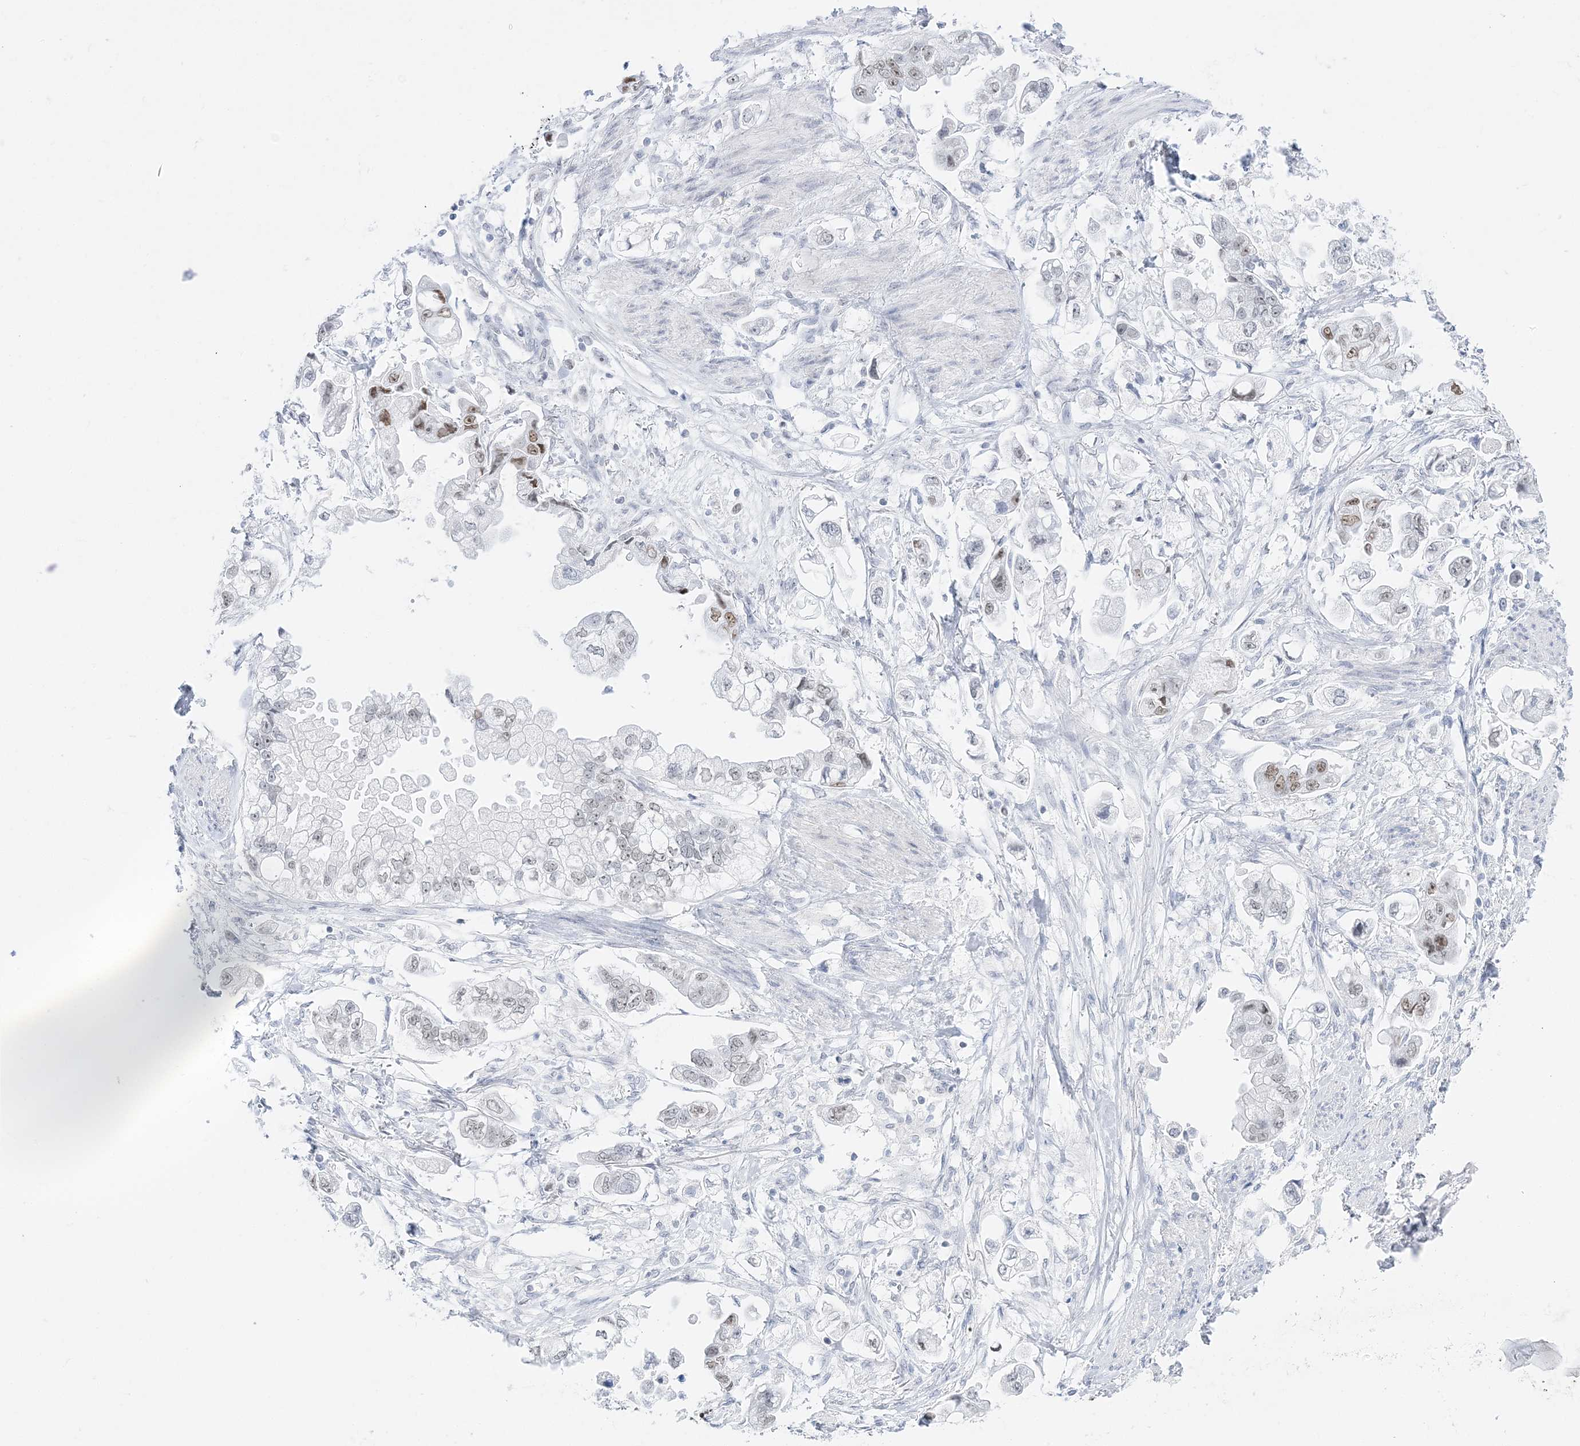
{"staining": {"intensity": "moderate", "quantity": "<25%", "location": "nuclear"}, "tissue": "stomach cancer", "cell_type": "Tumor cells", "image_type": "cancer", "snomed": [{"axis": "morphology", "description": "Adenocarcinoma, NOS"}, {"axis": "topography", "description": "Stomach"}], "caption": "A photomicrograph showing moderate nuclear staining in about <25% of tumor cells in stomach cancer, as visualized by brown immunohistochemical staining.", "gene": "DDX21", "patient": {"sex": "male", "age": 62}}